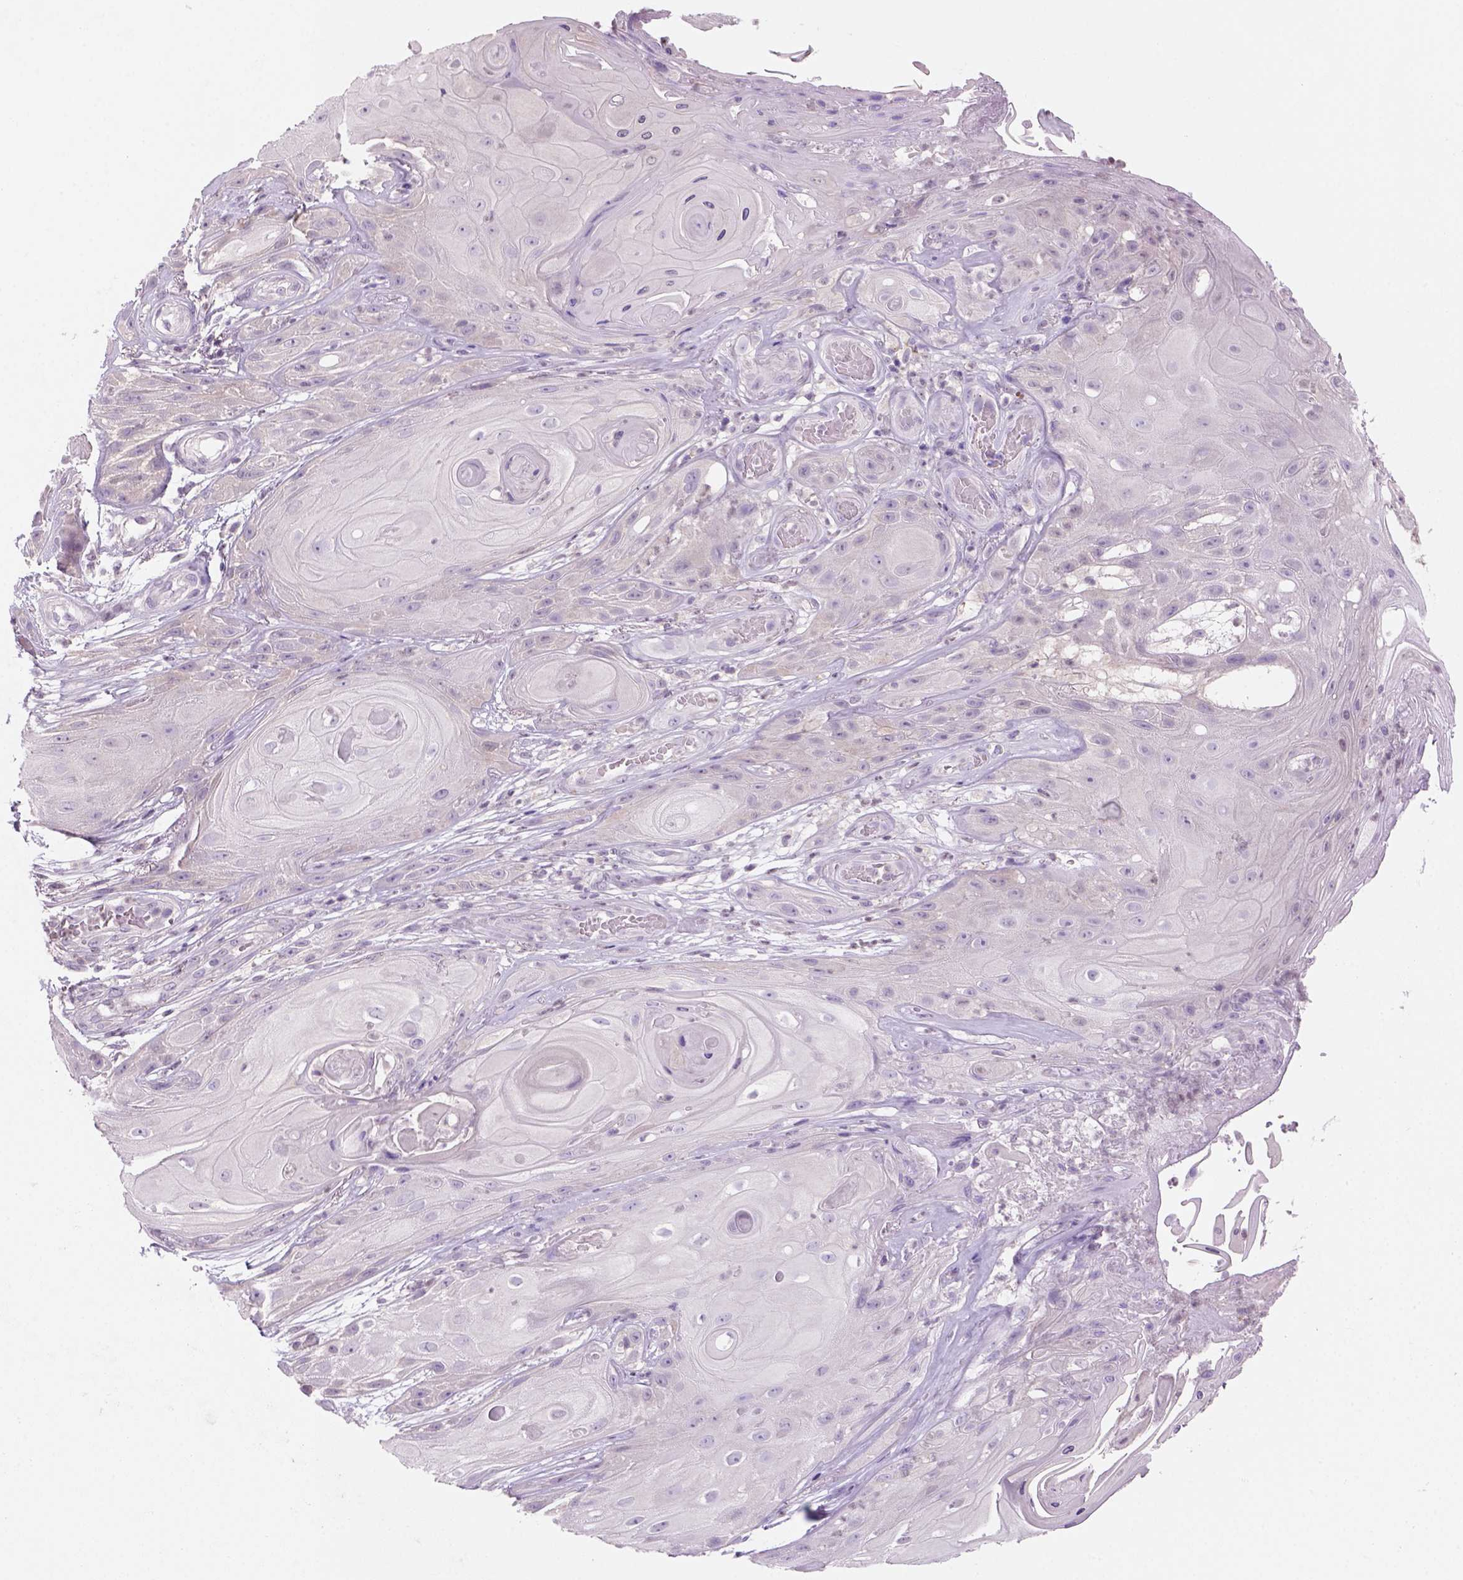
{"staining": {"intensity": "negative", "quantity": "none", "location": "none"}, "tissue": "skin cancer", "cell_type": "Tumor cells", "image_type": "cancer", "snomed": [{"axis": "morphology", "description": "Squamous cell carcinoma, NOS"}, {"axis": "topography", "description": "Skin"}], "caption": "Immunohistochemical staining of skin cancer (squamous cell carcinoma) reveals no significant positivity in tumor cells.", "gene": "GOT1", "patient": {"sex": "male", "age": 62}}